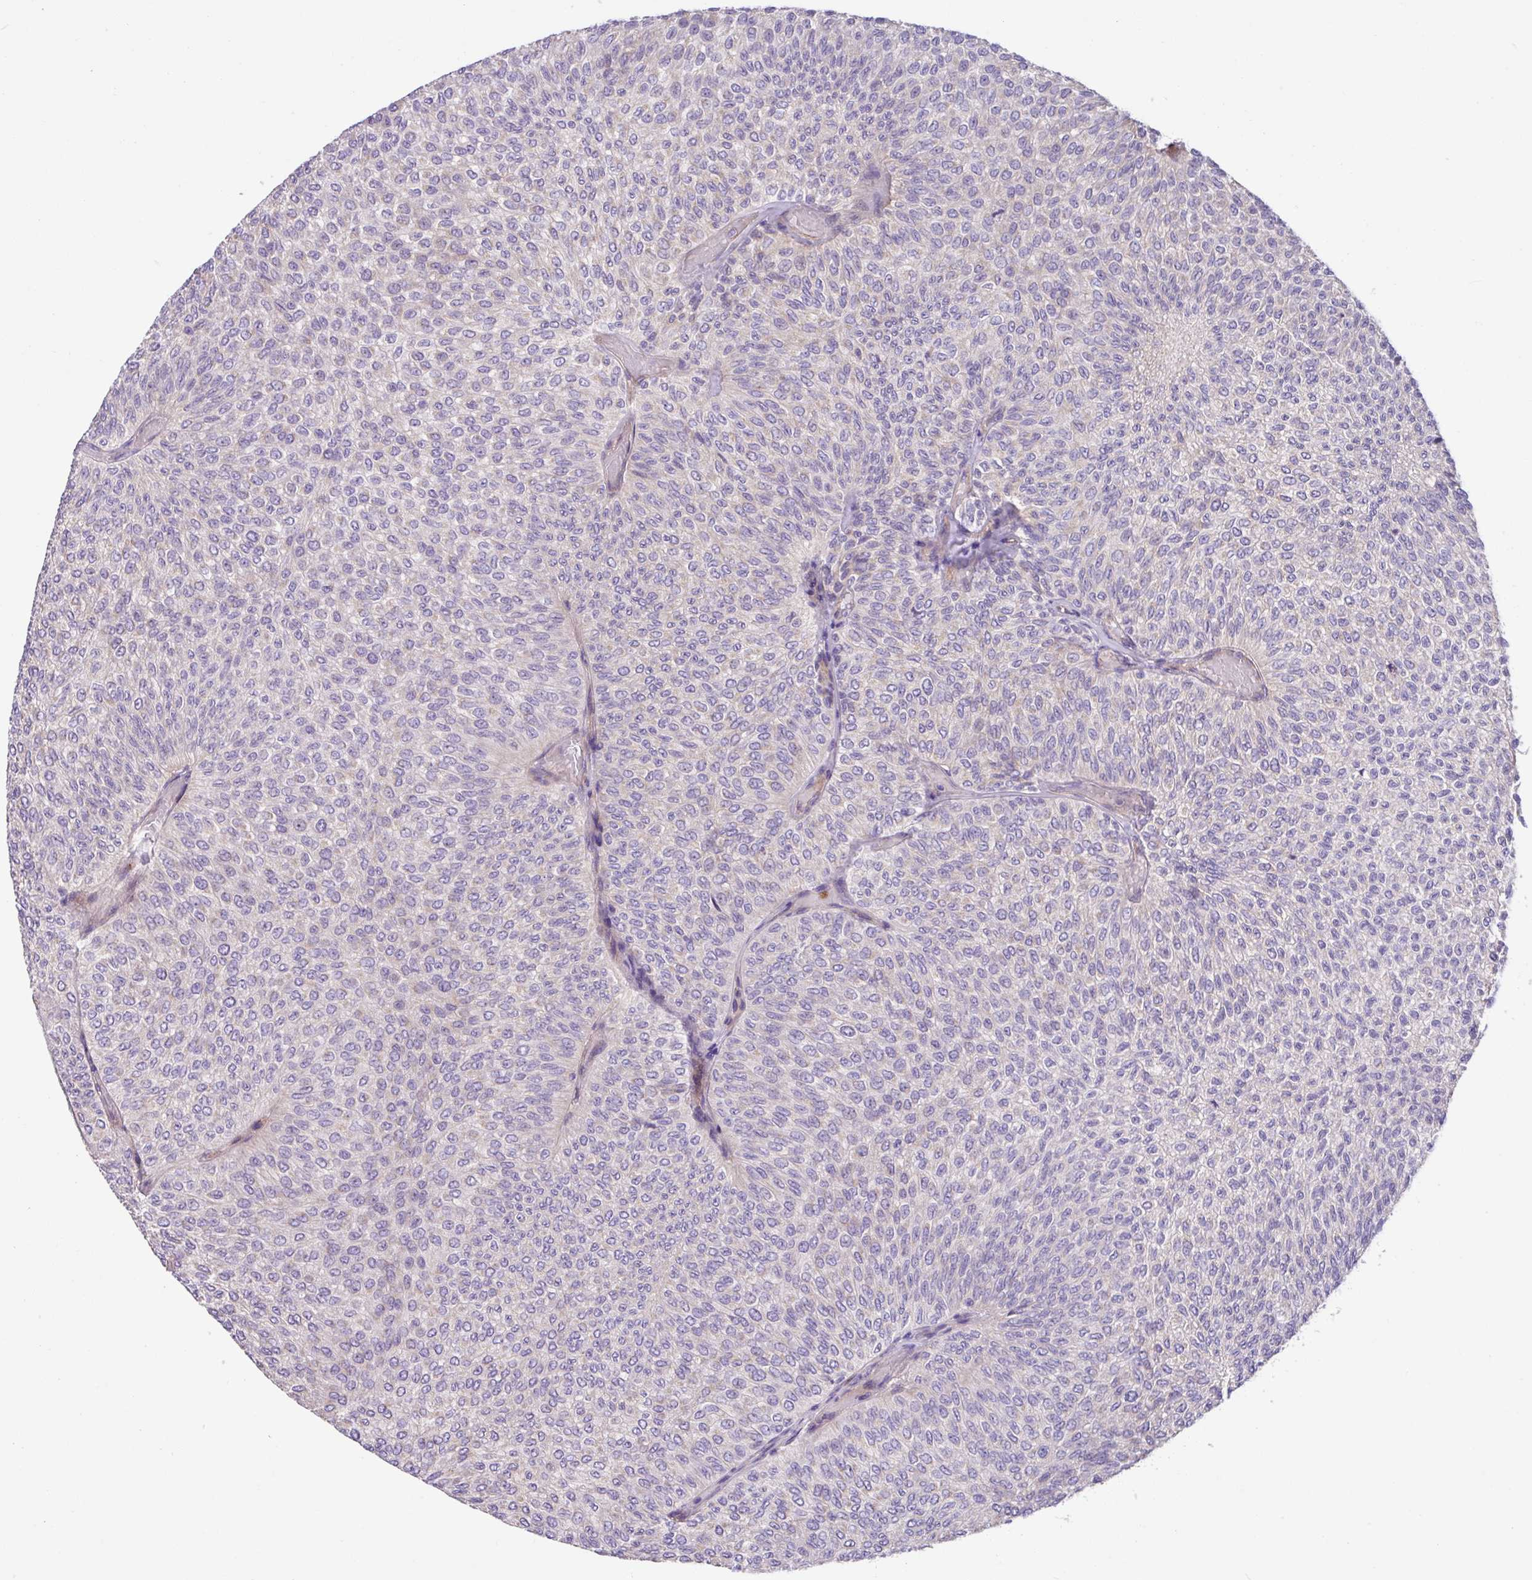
{"staining": {"intensity": "negative", "quantity": "none", "location": "none"}, "tissue": "urothelial cancer", "cell_type": "Tumor cells", "image_type": "cancer", "snomed": [{"axis": "morphology", "description": "Urothelial carcinoma, Low grade"}, {"axis": "topography", "description": "Urinary bladder"}], "caption": "This is an immunohistochemistry micrograph of urothelial cancer. There is no positivity in tumor cells.", "gene": "CRISP3", "patient": {"sex": "male", "age": 78}}